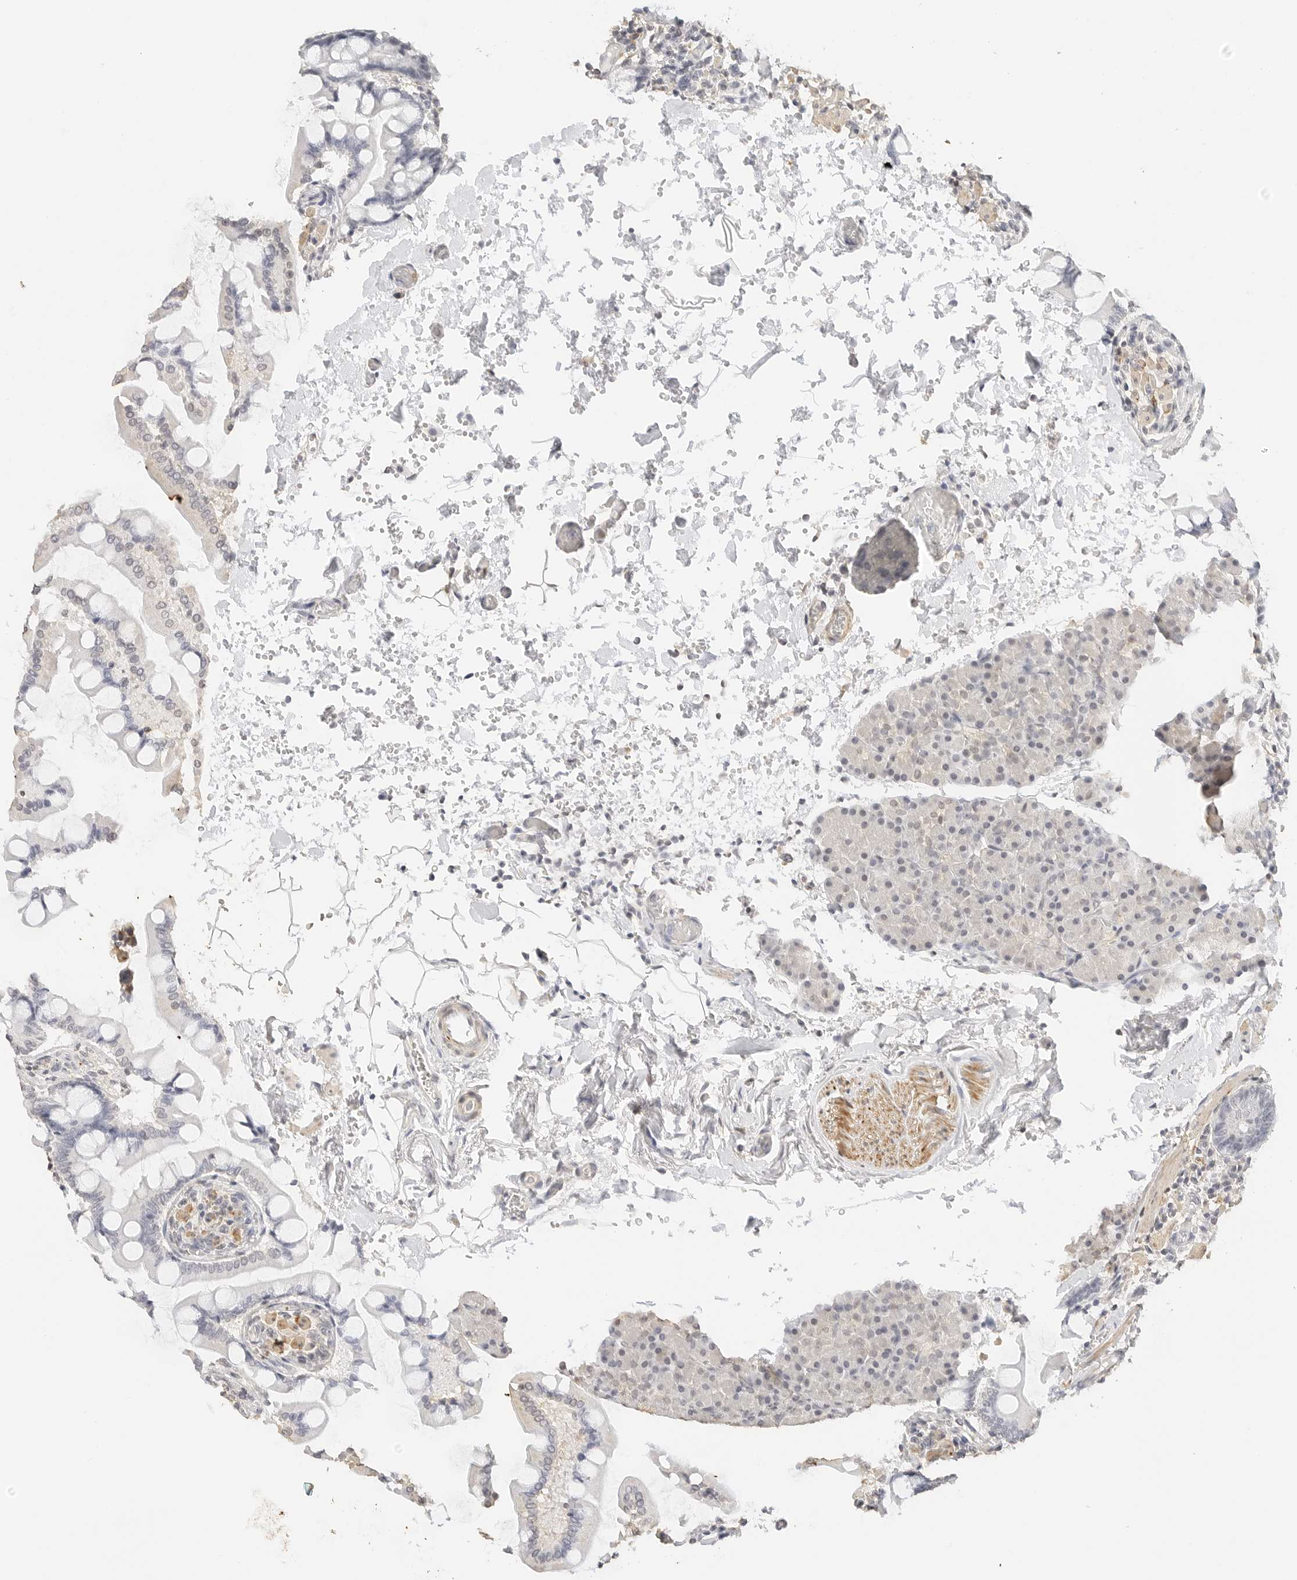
{"staining": {"intensity": "negative", "quantity": "none", "location": "none"}, "tissue": "pancreas", "cell_type": "Exocrine glandular cells", "image_type": "normal", "snomed": [{"axis": "morphology", "description": "Normal tissue, NOS"}, {"axis": "topography", "description": "Pancreas"}], "caption": "A histopathology image of pancreas stained for a protein demonstrates no brown staining in exocrine glandular cells. Brightfield microscopy of IHC stained with DAB (3,3'-diaminobenzidine) (brown) and hematoxylin (blue), captured at high magnification.", "gene": "PCDH19", "patient": {"sex": "female", "age": 43}}